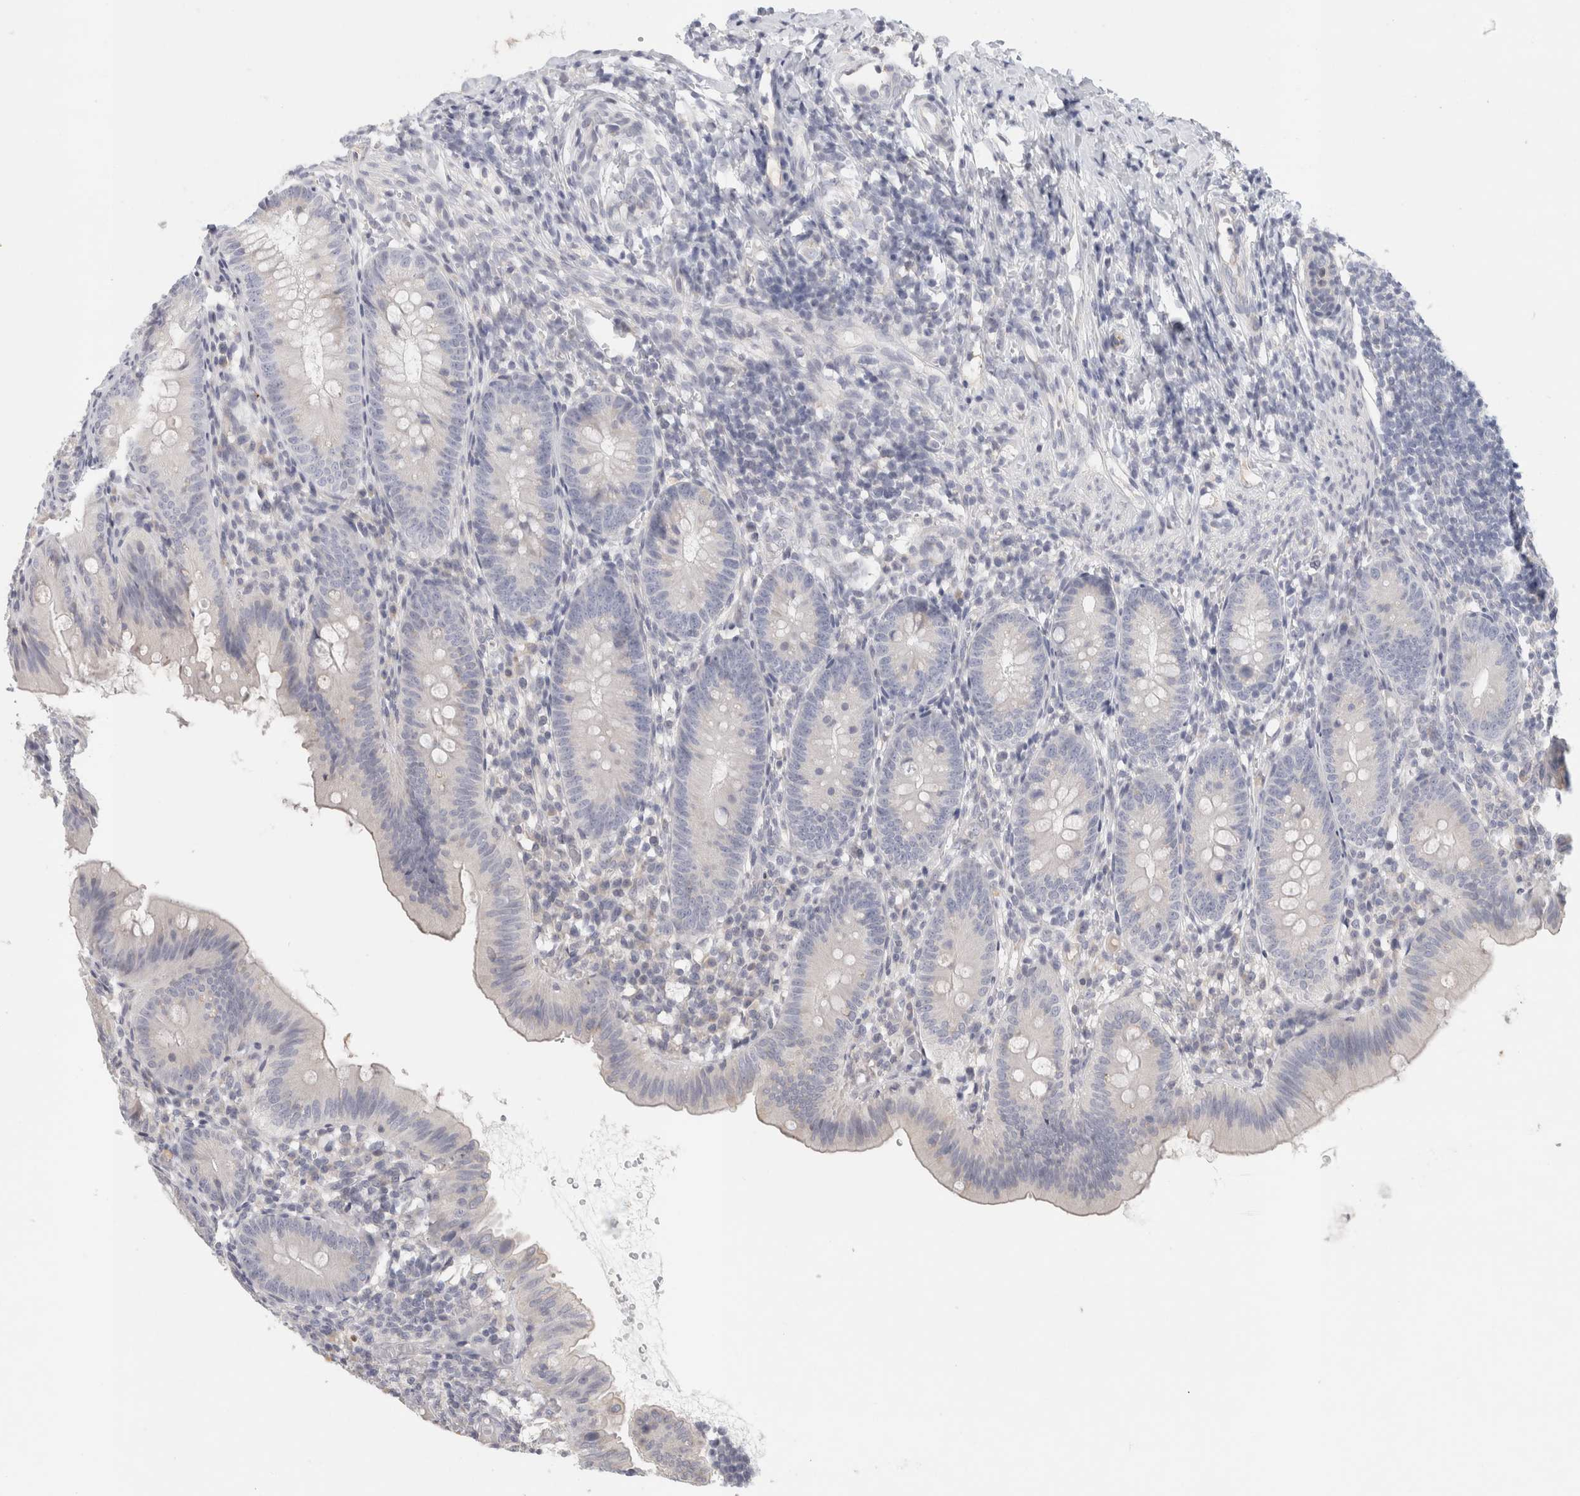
{"staining": {"intensity": "negative", "quantity": "none", "location": "none"}, "tissue": "appendix", "cell_type": "Glandular cells", "image_type": "normal", "snomed": [{"axis": "morphology", "description": "Normal tissue, NOS"}, {"axis": "topography", "description": "Appendix"}], "caption": "Immunohistochemical staining of unremarkable appendix displays no significant expression in glandular cells.", "gene": "STK31", "patient": {"sex": "male", "age": 1}}